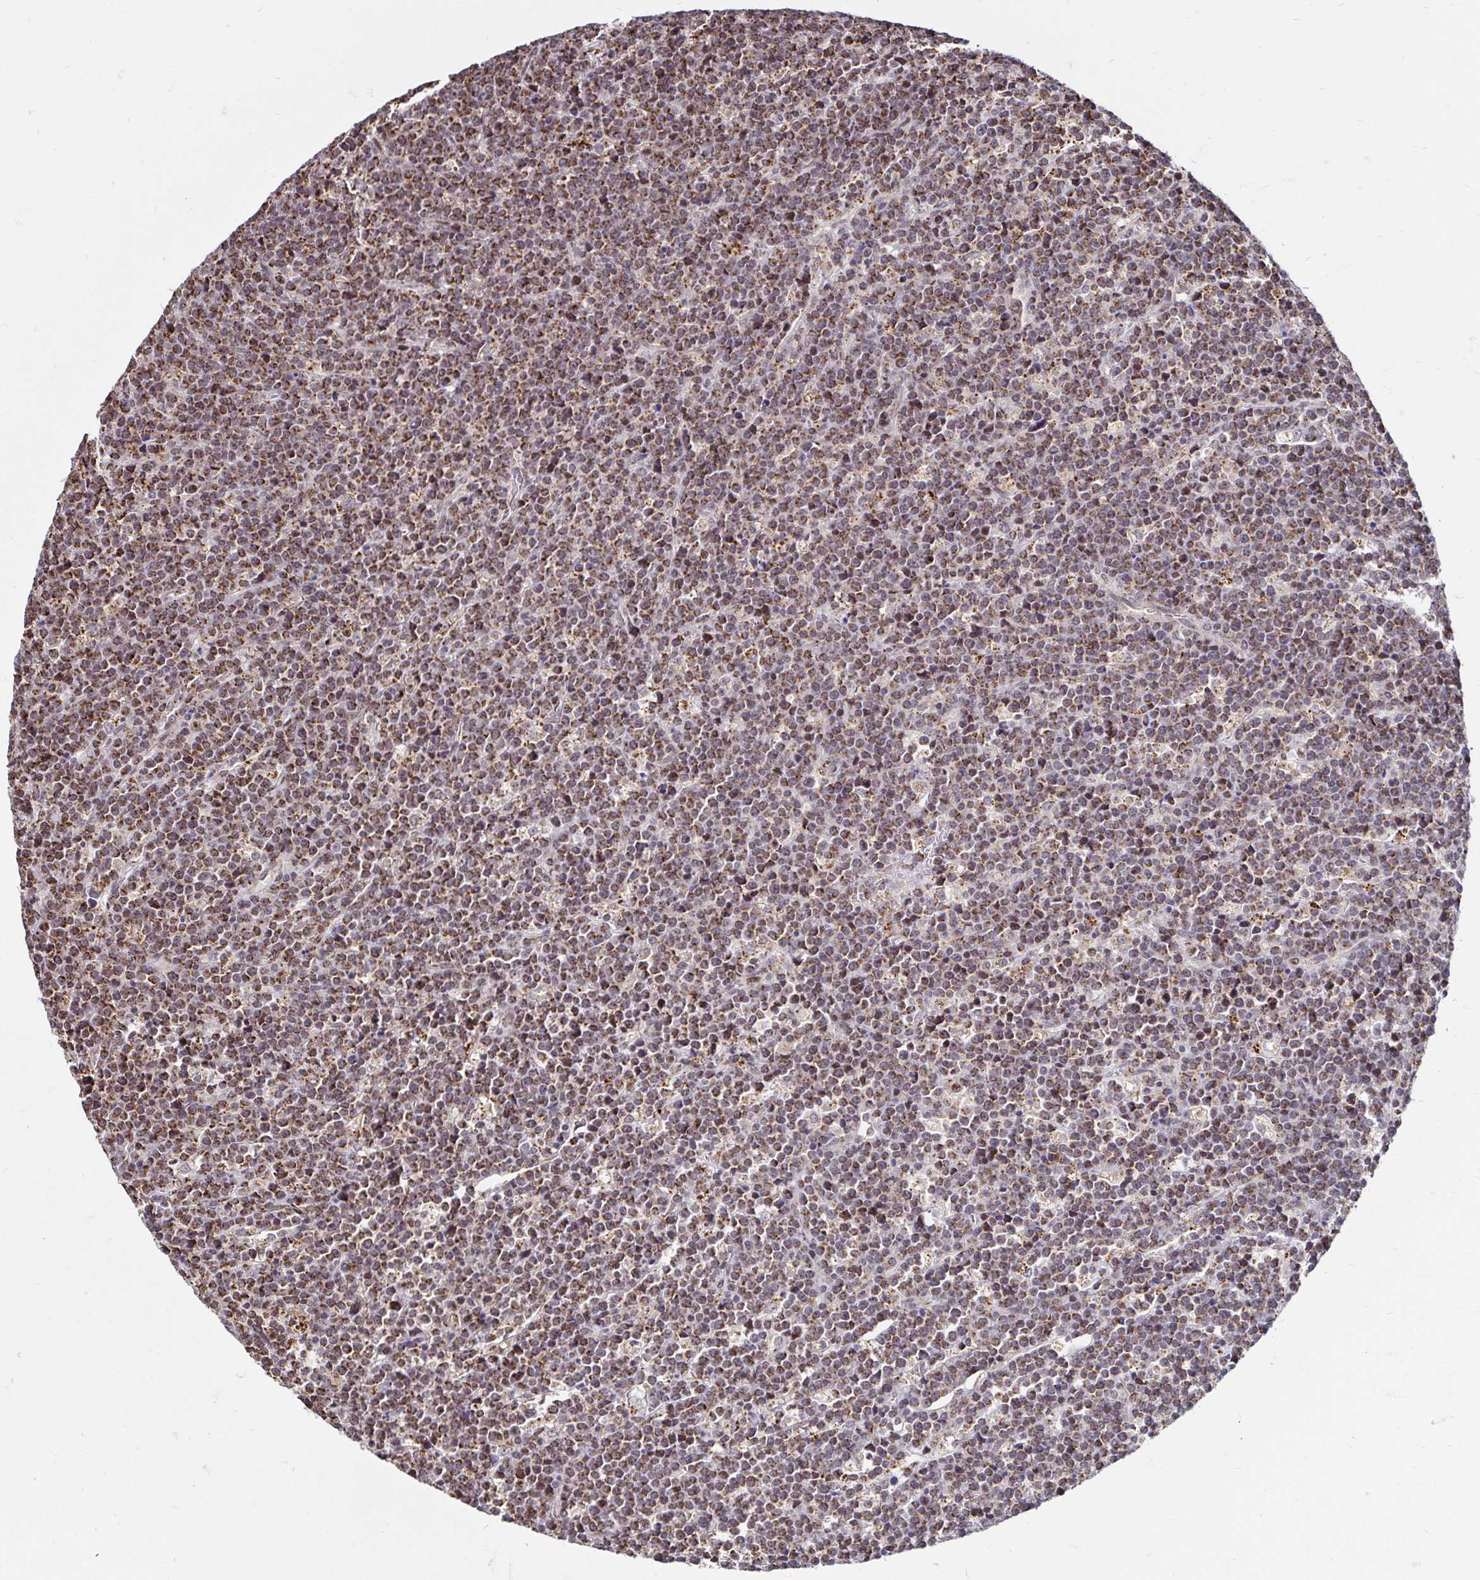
{"staining": {"intensity": "strong", "quantity": ">75%", "location": "cytoplasmic/membranous"}, "tissue": "lymphoma", "cell_type": "Tumor cells", "image_type": "cancer", "snomed": [{"axis": "morphology", "description": "Malignant lymphoma, non-Hodgkin's type, High grade"}, {"axis": "topography", "description": "Ovary"}], "caption": "Protein staining demonstrates strong cytoplasmic/membranous expression in about >75% of tumor cells in high-grade malignant lymphoma, non-Hodgkin's type.", "gene": "TIMM50", "patient": {"sex": "female", "age": 56}}